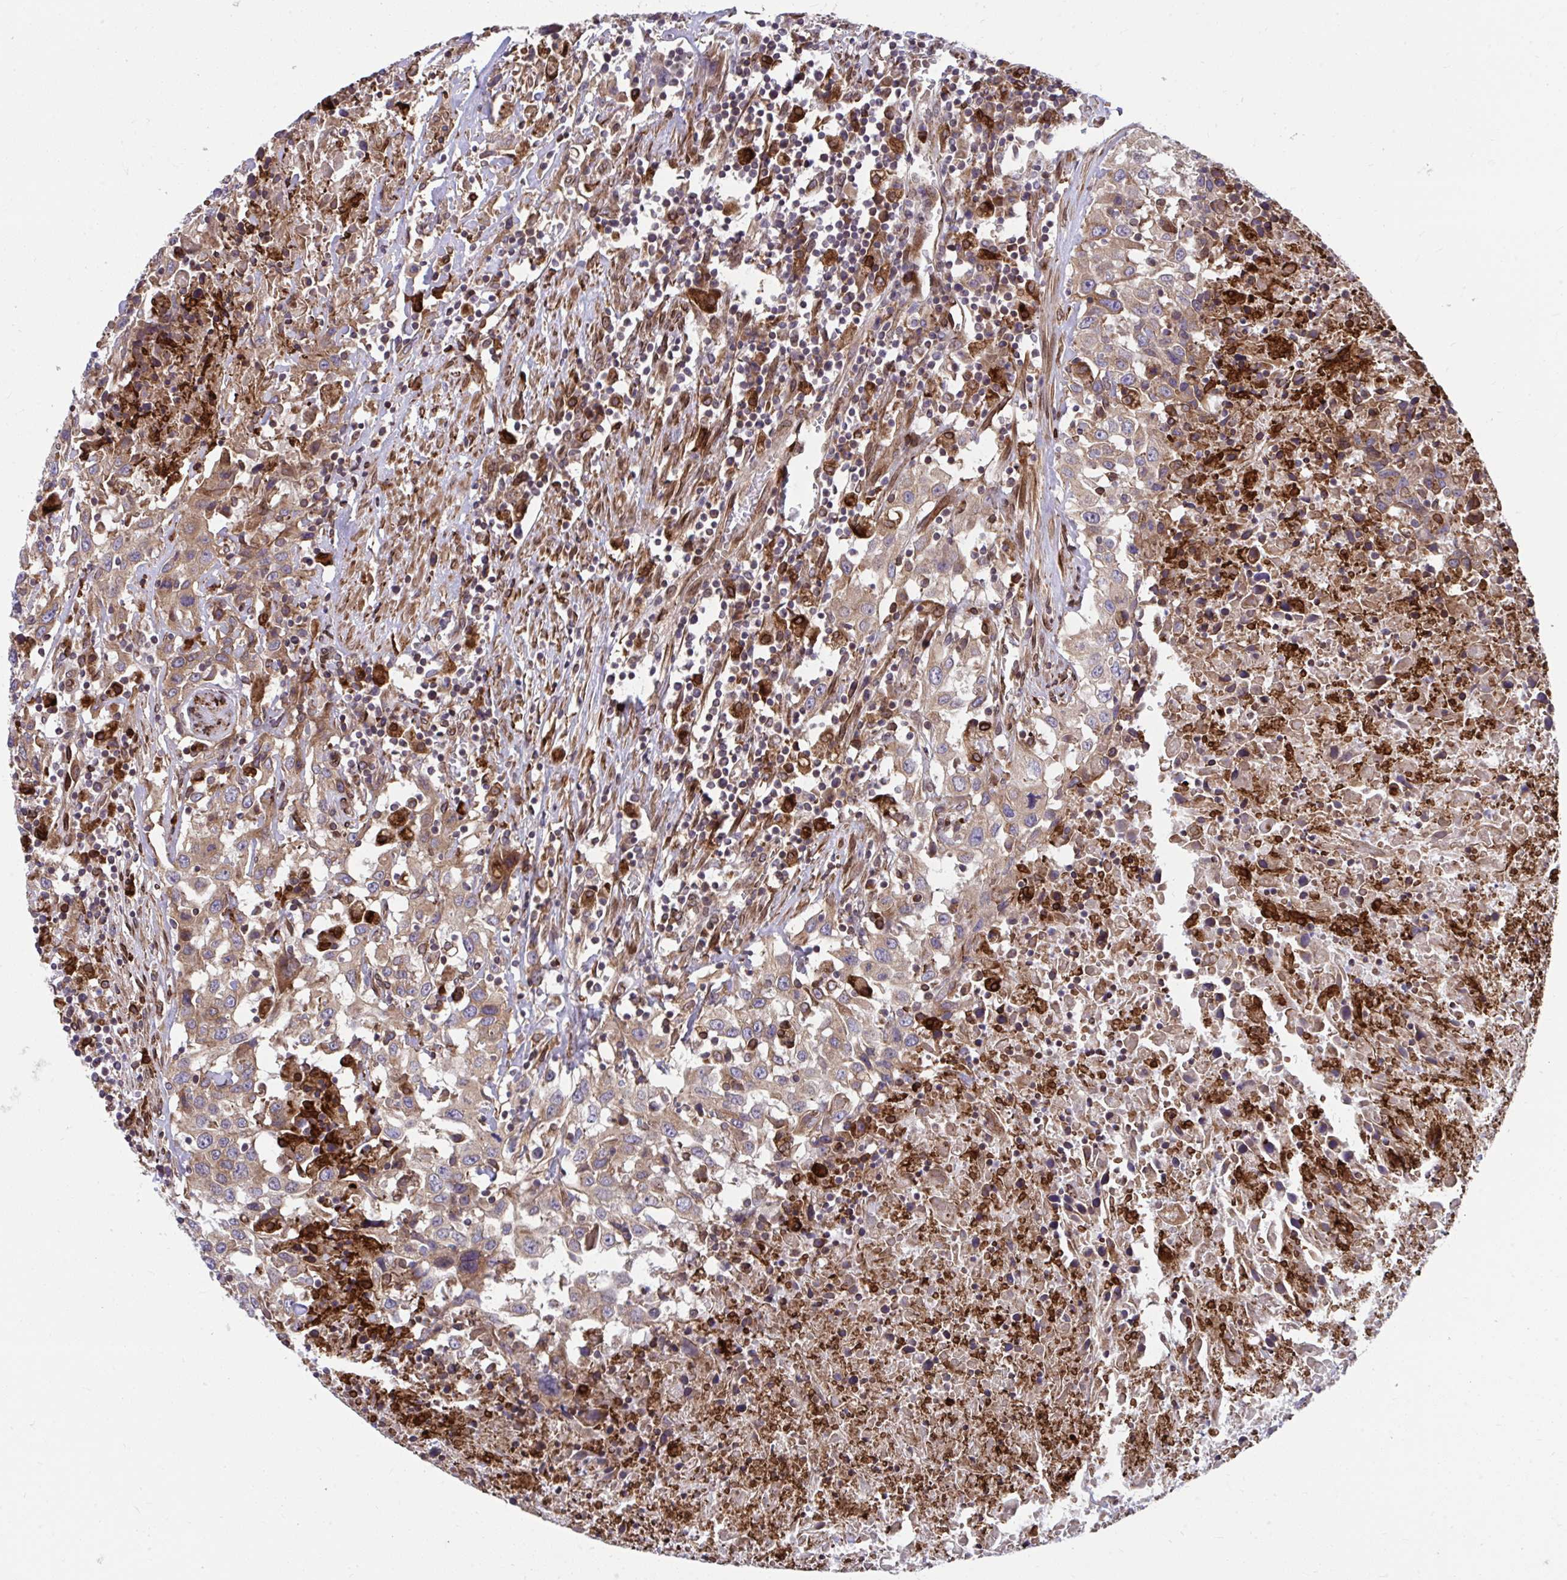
{"staining": {"intensity": "moderate", "quantity": ">75%", "location": "cytoplasmic/membranous"}, "tissue": "urothelial cancer", "cell_type": "Tumor cells", "image_type": "cancer", "snomed": [{"axis": "morphology", "description": "Urothelial carcinoma, High grade"}, {"axis": "topography", "description": "Urinary bladder"}], "caption": "Urothelial cancer stained with immunohistochemistry displays moderate cytoplasmic/membranous staining in about >75% of tumor cells.", "gene": "STIM2", "patient": {"sex": "male", "age": 61}}